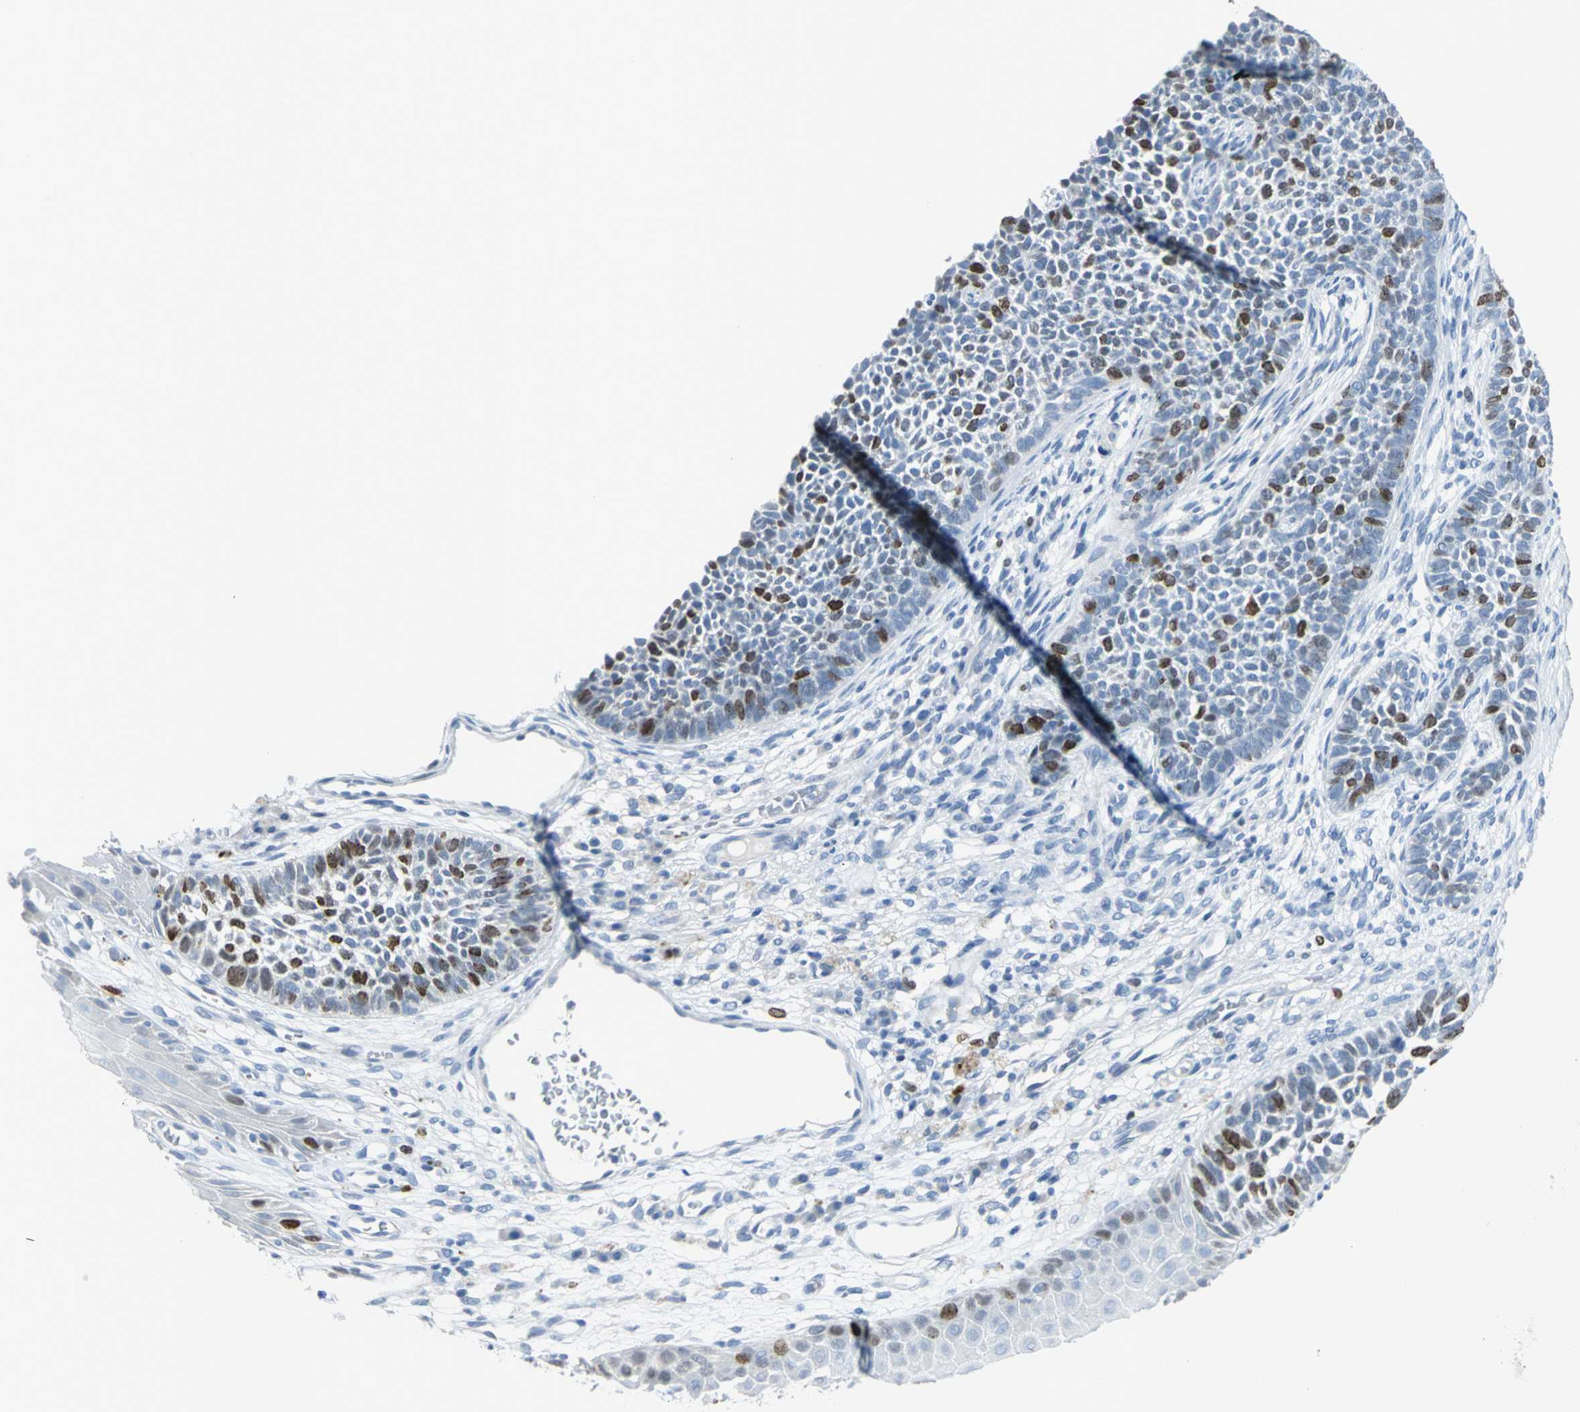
{"staining": {"intensity": "moderate", "quantity": "<25%", "location": "nuclear"}, "tissue": "skin cancer", "cell_type": "Tumor cells", "image_type": "cancer", "snomed": [{"axis": "morphology", "description": "Basal cell carcinoma"}, {"axis": "topography", "description": "Skin"}], "caption": "Brown immunohistochemical staining in human skin basal cell carcinoma displays moderate nuclear expression in about <25% of tumor cells.", "gene": "MCM3", "patient": {"sex": "female", "age": 84}}